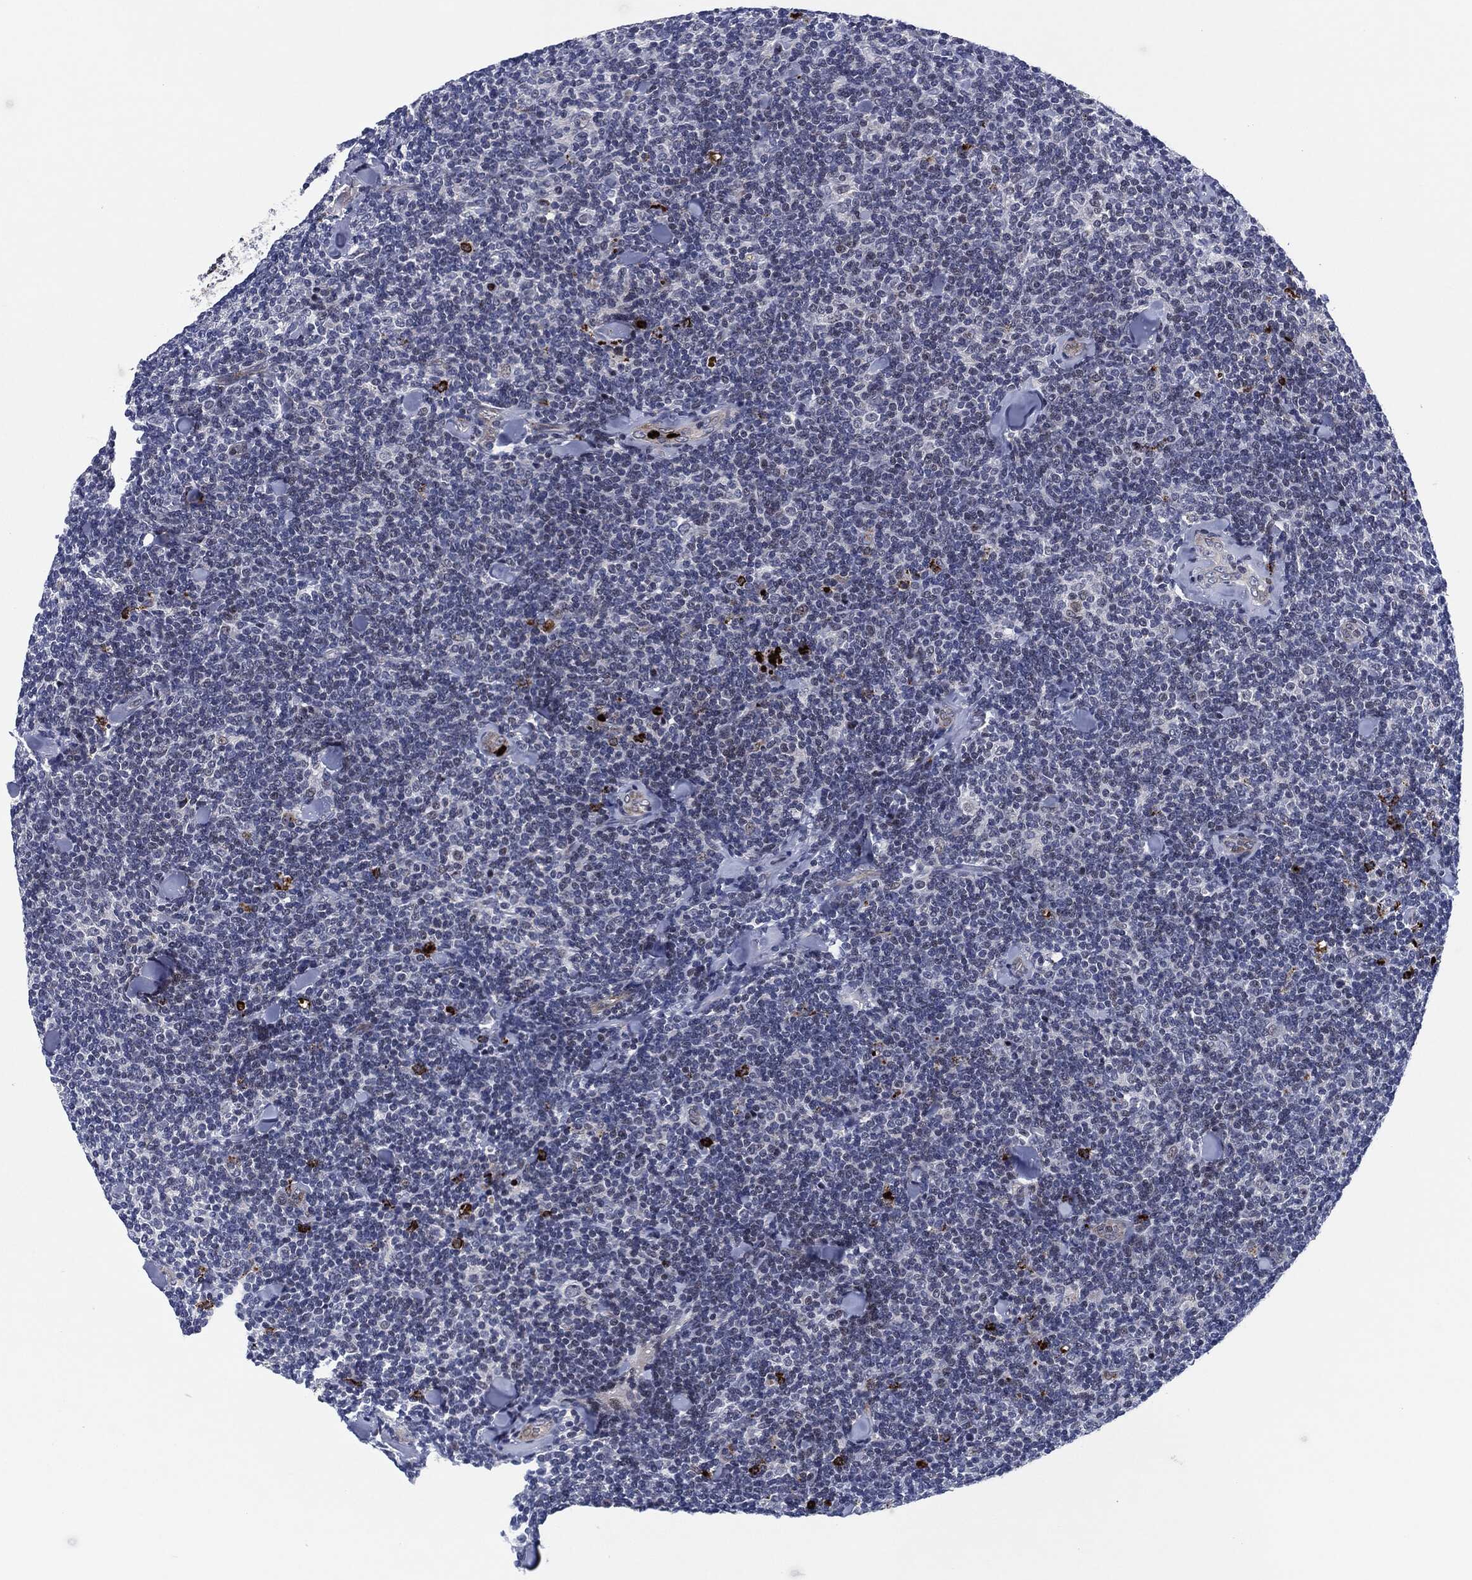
{"staining": {"intensity": "negative", "quantity": "none", "location": "none"}, "tissue": "lymphoma", "cell_type": "Tumor cells", "image_type": "cancer", "snomed": [{"axis": "morphology", "description": "Malignant lymphoma, non-Hodgkin's type, Low grade"}, {"axis": "topography", "description": "Lymph node"}], "caption": "Tumor cells are negative for protein expression in human low-grade malignant lymphoma, non-Hodgkin's type.", "gene": "MPO", "patient": {"sex": "female", "age": 56}}